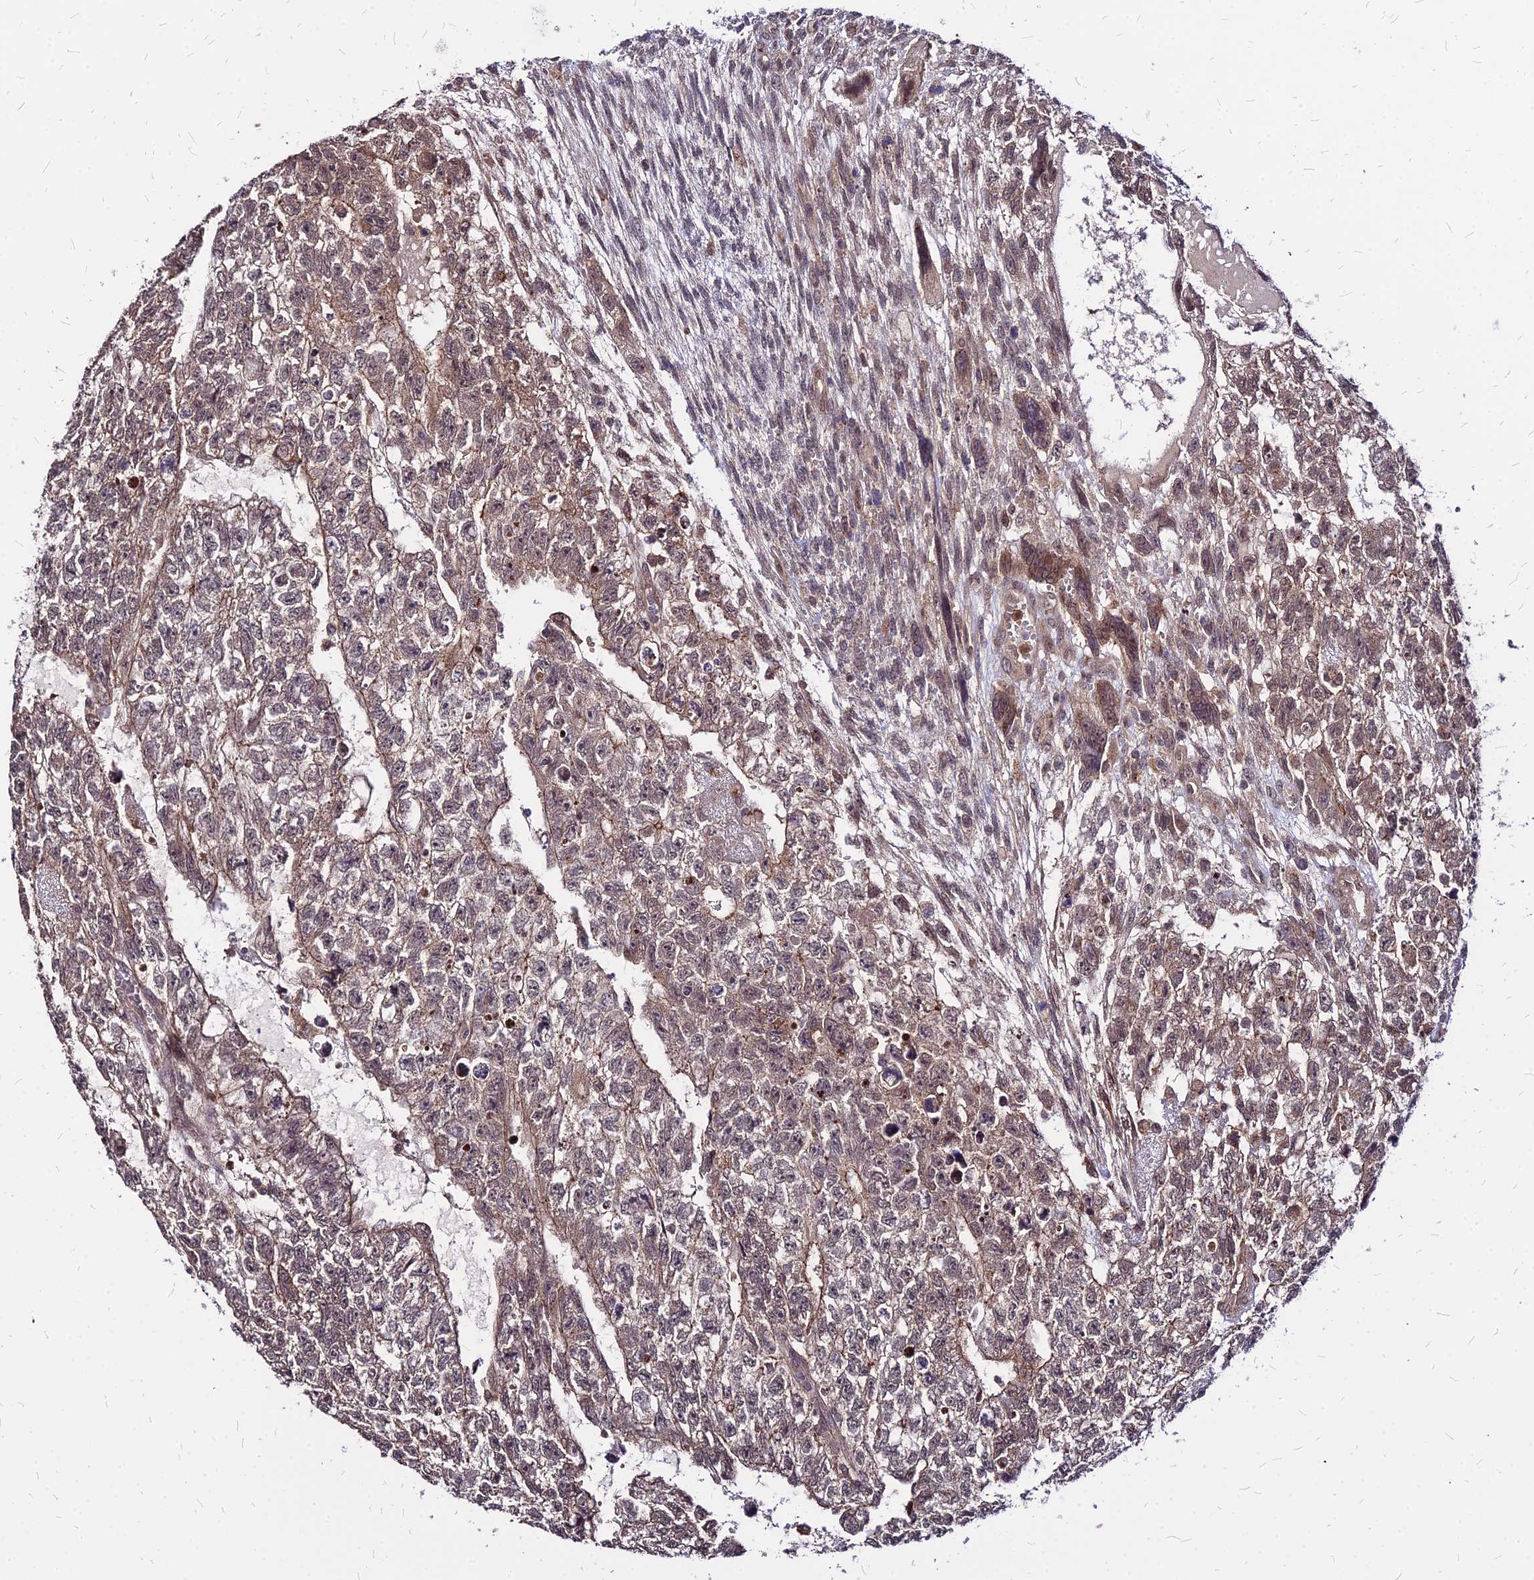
{"staining": {"intensity": "moderate", "quantity": "25%-75%", "location": "cytoplasmic/membranous,nuclear"}, "tissue": "testis cancer", "cell_type": "Tumor cells", "image_type": "cancer", "snomed": [{"axis": "morphology", "description": "Carcinoma, Embryonal, NOS"}, {"axis": "topography", "description": "Testis"}], "caption": "Moderate cytoplasmic/membranous and nuclear expression is seen in about 25%-75% of tumor cells in embryonal carcinoma (testis).", "gene": "APBA3", "patient": {"sex": "male", "age": 26}}